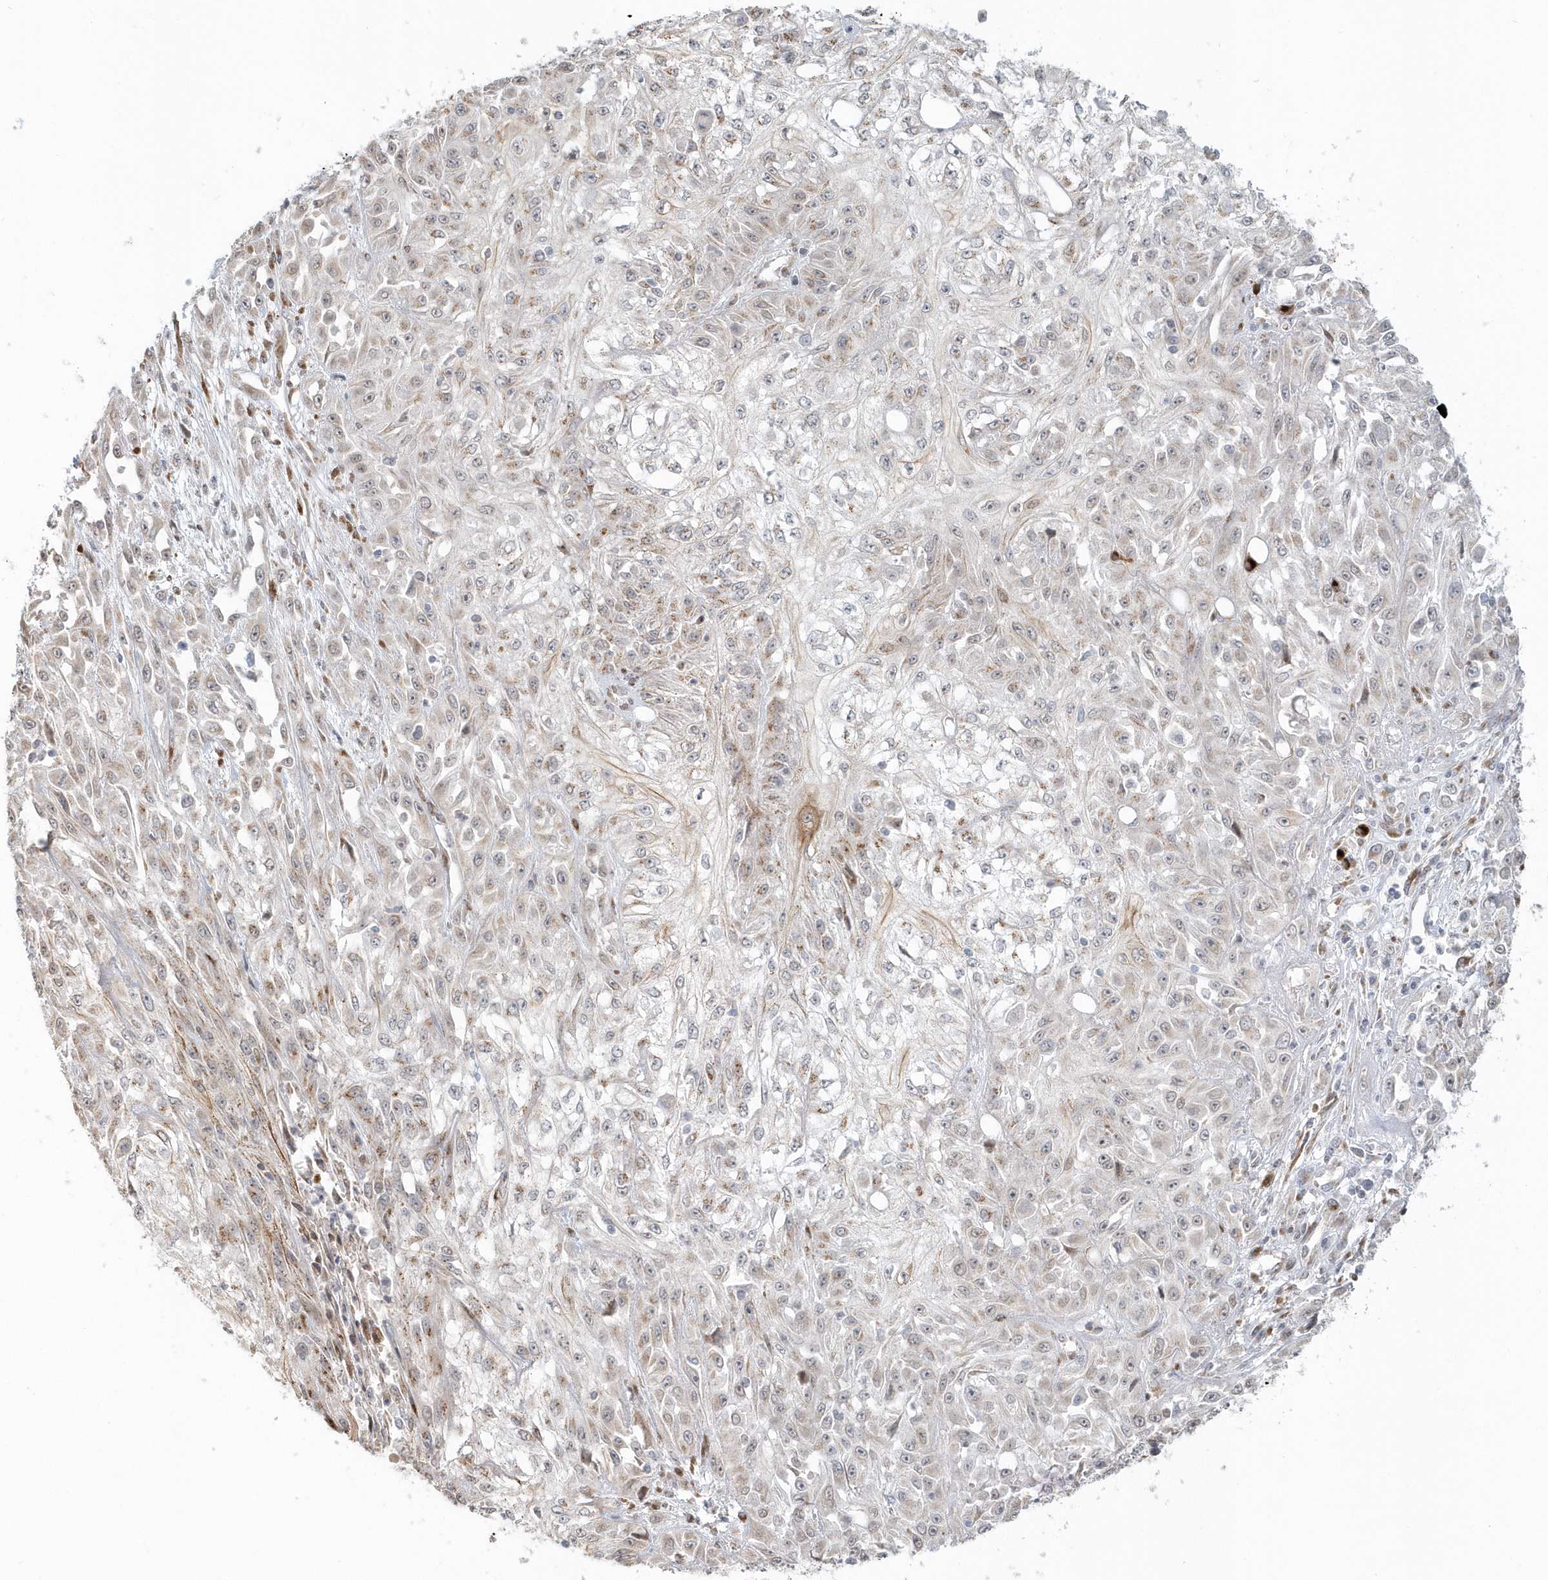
{"staining": {"intensity": "weak", "quantity": "<25%", "location": "cytoplasmic/membranous"}, "tissue": "skin cancer", "cell_type": "Tumor cells", "image_type": "cancer", "snomed": [{"axis": "morphology", "description": "Squamous cell carcinoma, NOS"}, {"axis": "morphology", "description": "Squamous cell carcinoma, metastatic, NOS"}, {"axis": "topography", "description": "Skin"}, {"axis": "topography", "description": "Lymph node"}], "caption": "Tumor cells are negative for brown protein staining in skin squamous cell carcinoma.", "gene": "DHFR", "patient": {"sex": "male", "age": 75}}